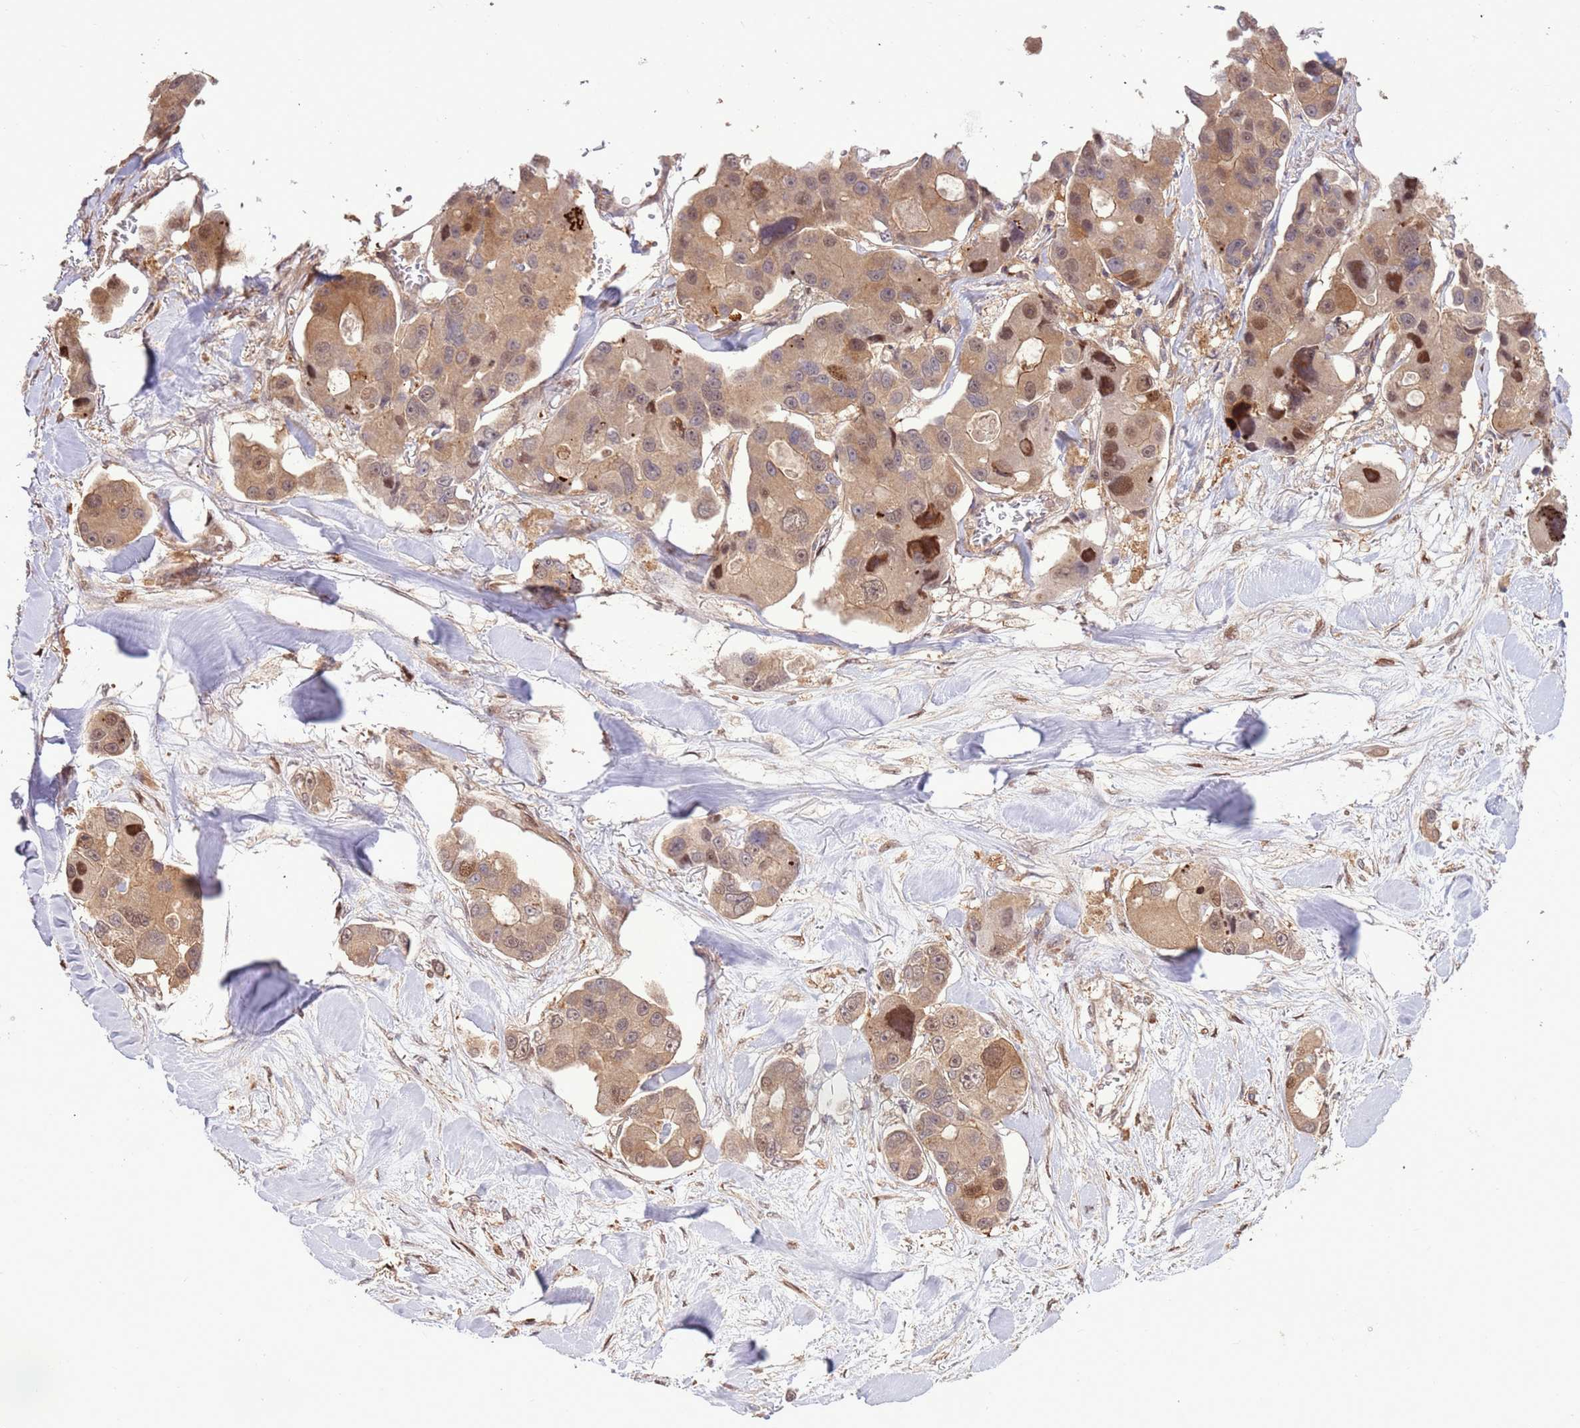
{"staining": {"intensity": "moderate", "quantity": ">75%", "location": "cytoplasmic/membranous,nuclear"}, "tissue": "lung cancer", "cell_type": "Tumor cells", "image_type": "cancer", "snomed": [{"axis": "morphology", "description": "Adenocarcinoma, NOS"}, {"axis": "topography", "description": "Lung"}], "caption": "Moderate cytoplasmic/membranous and nuclear positivity is present in about >75% of tumor cells in adenocarcinoma (lung).", "gene": "CCDC112", "patient": {"sex": "female", "age": 54}}